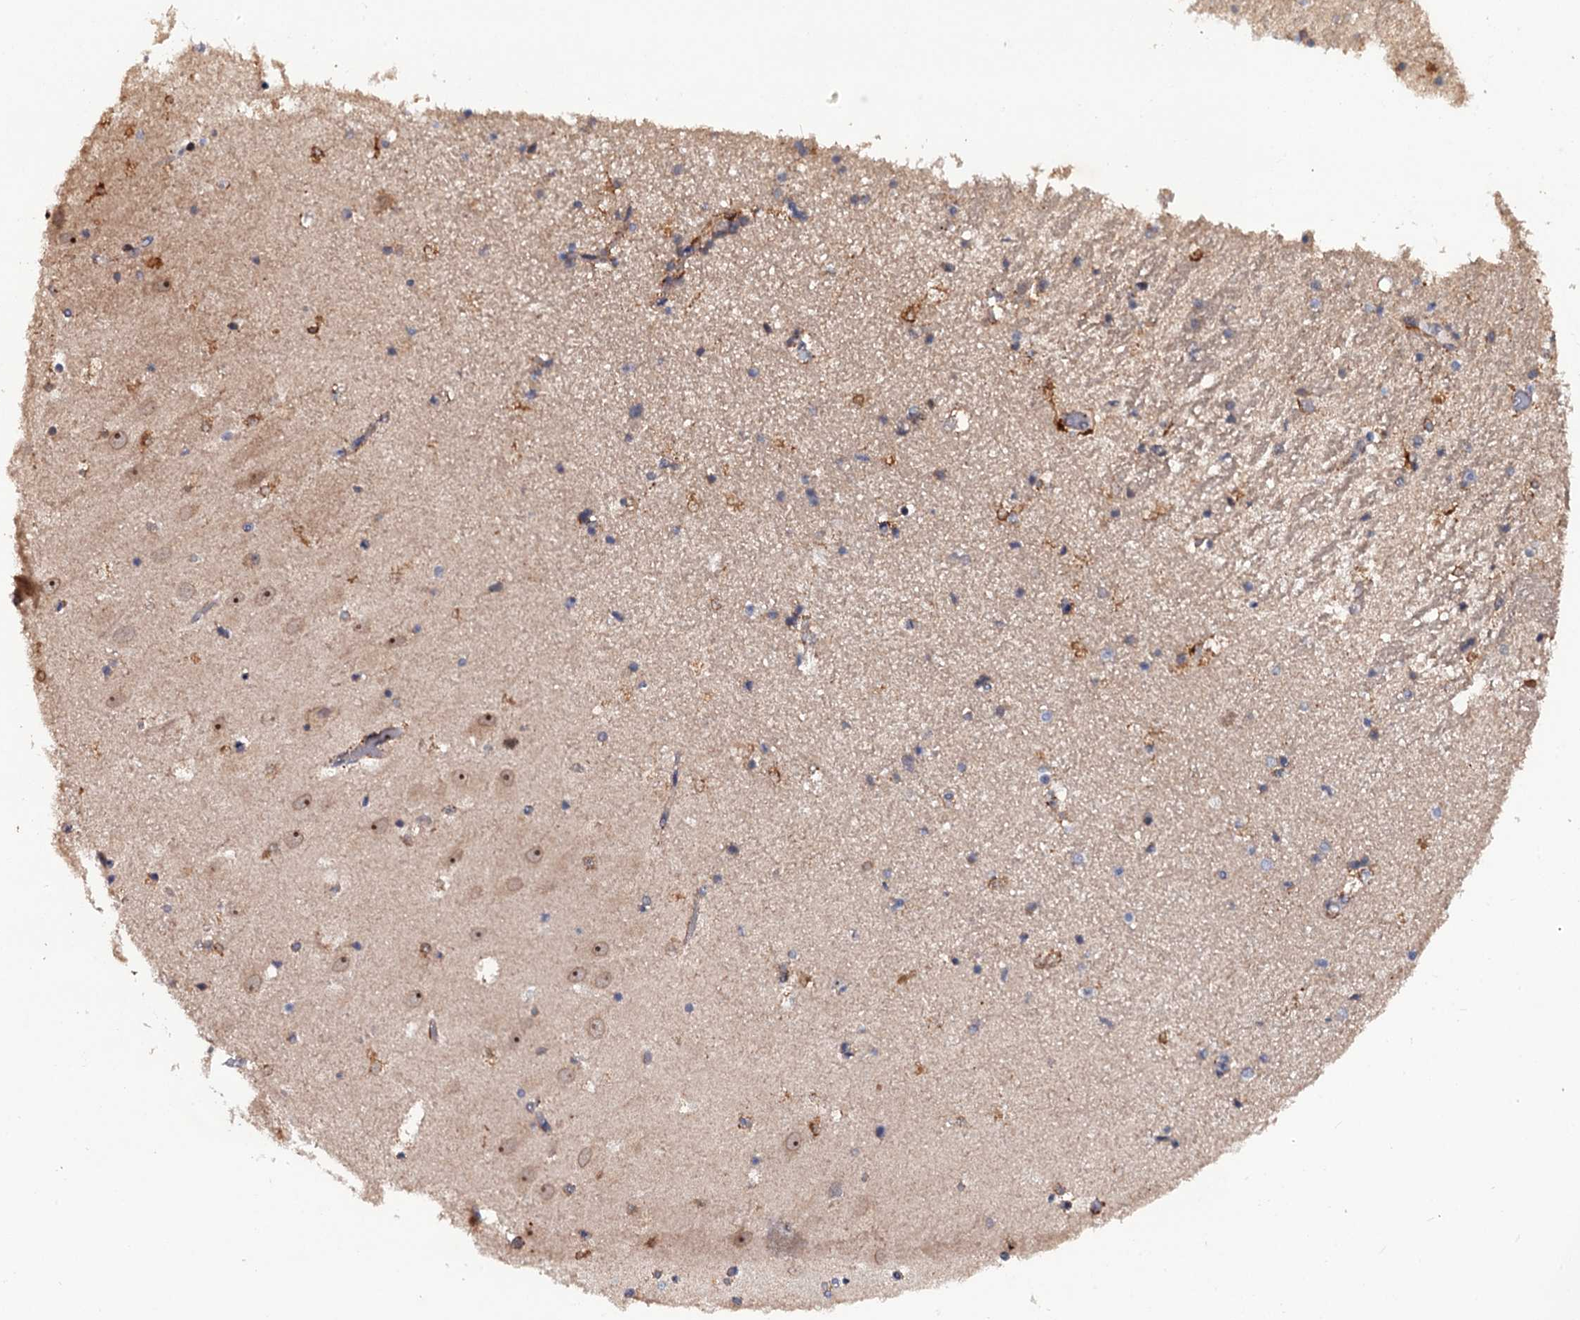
{"staining": {"intensity": "weak", "quantity": "<25%", "location": "cytoplasmic/membranous"}, "tissue": "hippocampus", "cell_type": "Glial cells", "image_type": "normal", "snomed": [{"axis": "morphology", "description": "Normal tissue, NOS"}, {"axis": "topography", "description": "Hippocampus"}], "caption": "A photomicrograph of hippocampus stained for a protein reveals no brown staining in glial cells.", "gene": "LRRC63", "patient": {"sex": "female", "age": 52}}